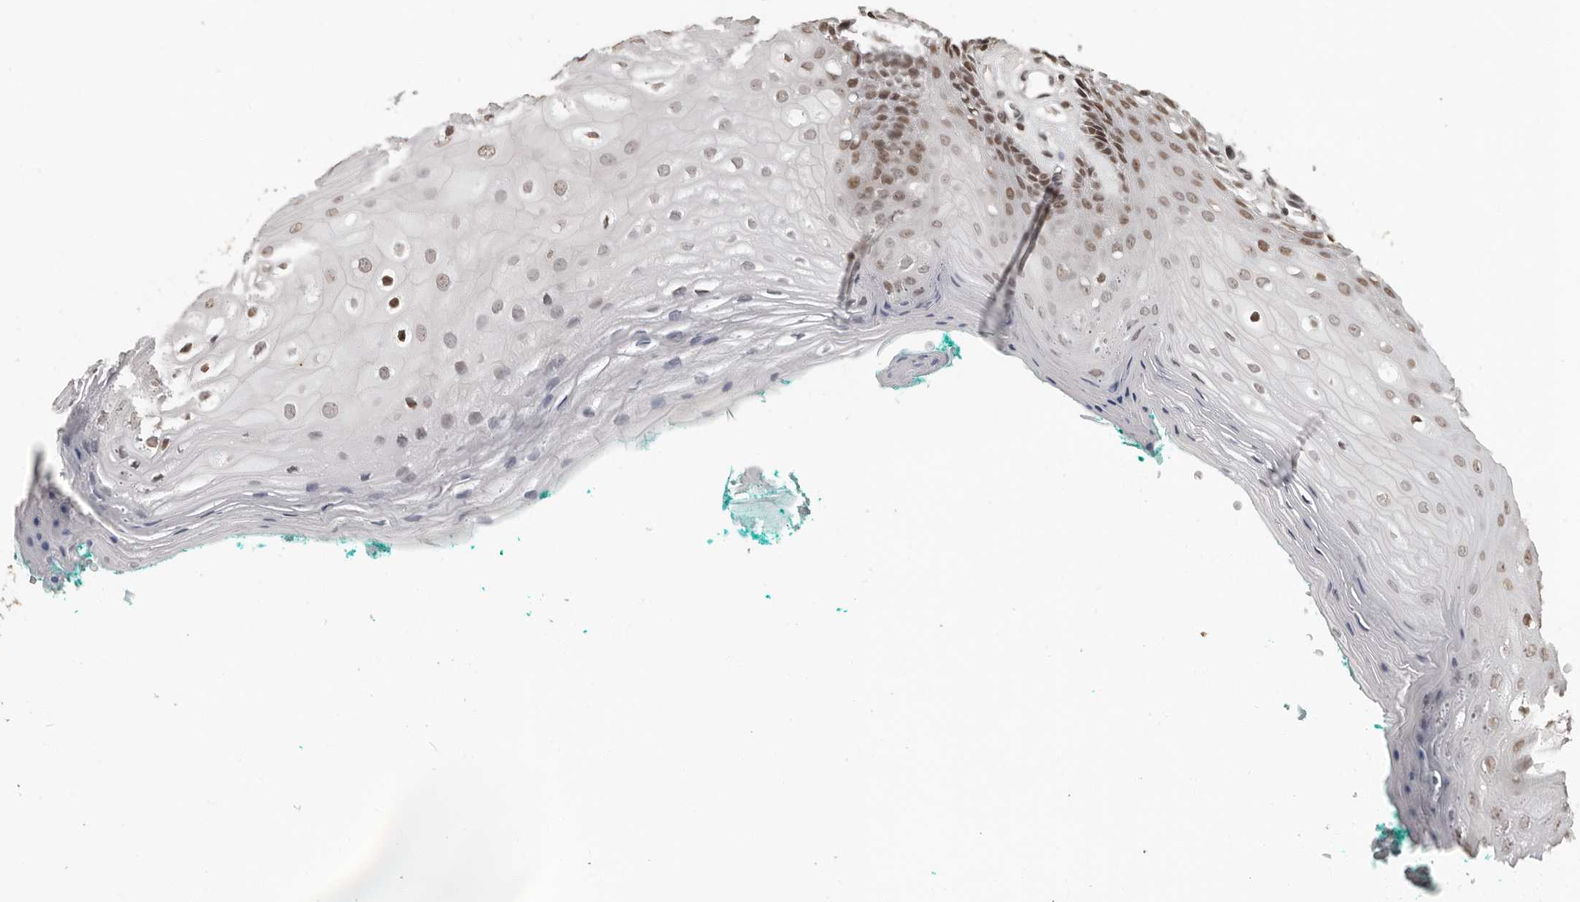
{"staining": {"intensity": "moderate", "quantity": "<25%", "location": "nuclear"}, "tissue": "oral mucosa", "cell_type": "Squamous epithelial cells", "image_type": "normal", "snomed": [{"axis": "morphology", "description": "Normal tissue, NOS"}, {"axis": "topography", "description": "Skeletal muscle"}, {"axis": "topography", "description": "Oral tissue"}, {"axis": "topography", "description": "Peripheral nerve tissue"}], "caption": "Immunohistochemistry photomicrograph of normal oral mucosa: human oral mucosa stained using immunohistochemistry (IHC) displays low levels of moderate protein expression localized specifically in the nuclear of squamous epithelial cells, appearing as a nuclear brown color.", "gene": "ORC1", "patient": {"sex": "female", "age": 84}}